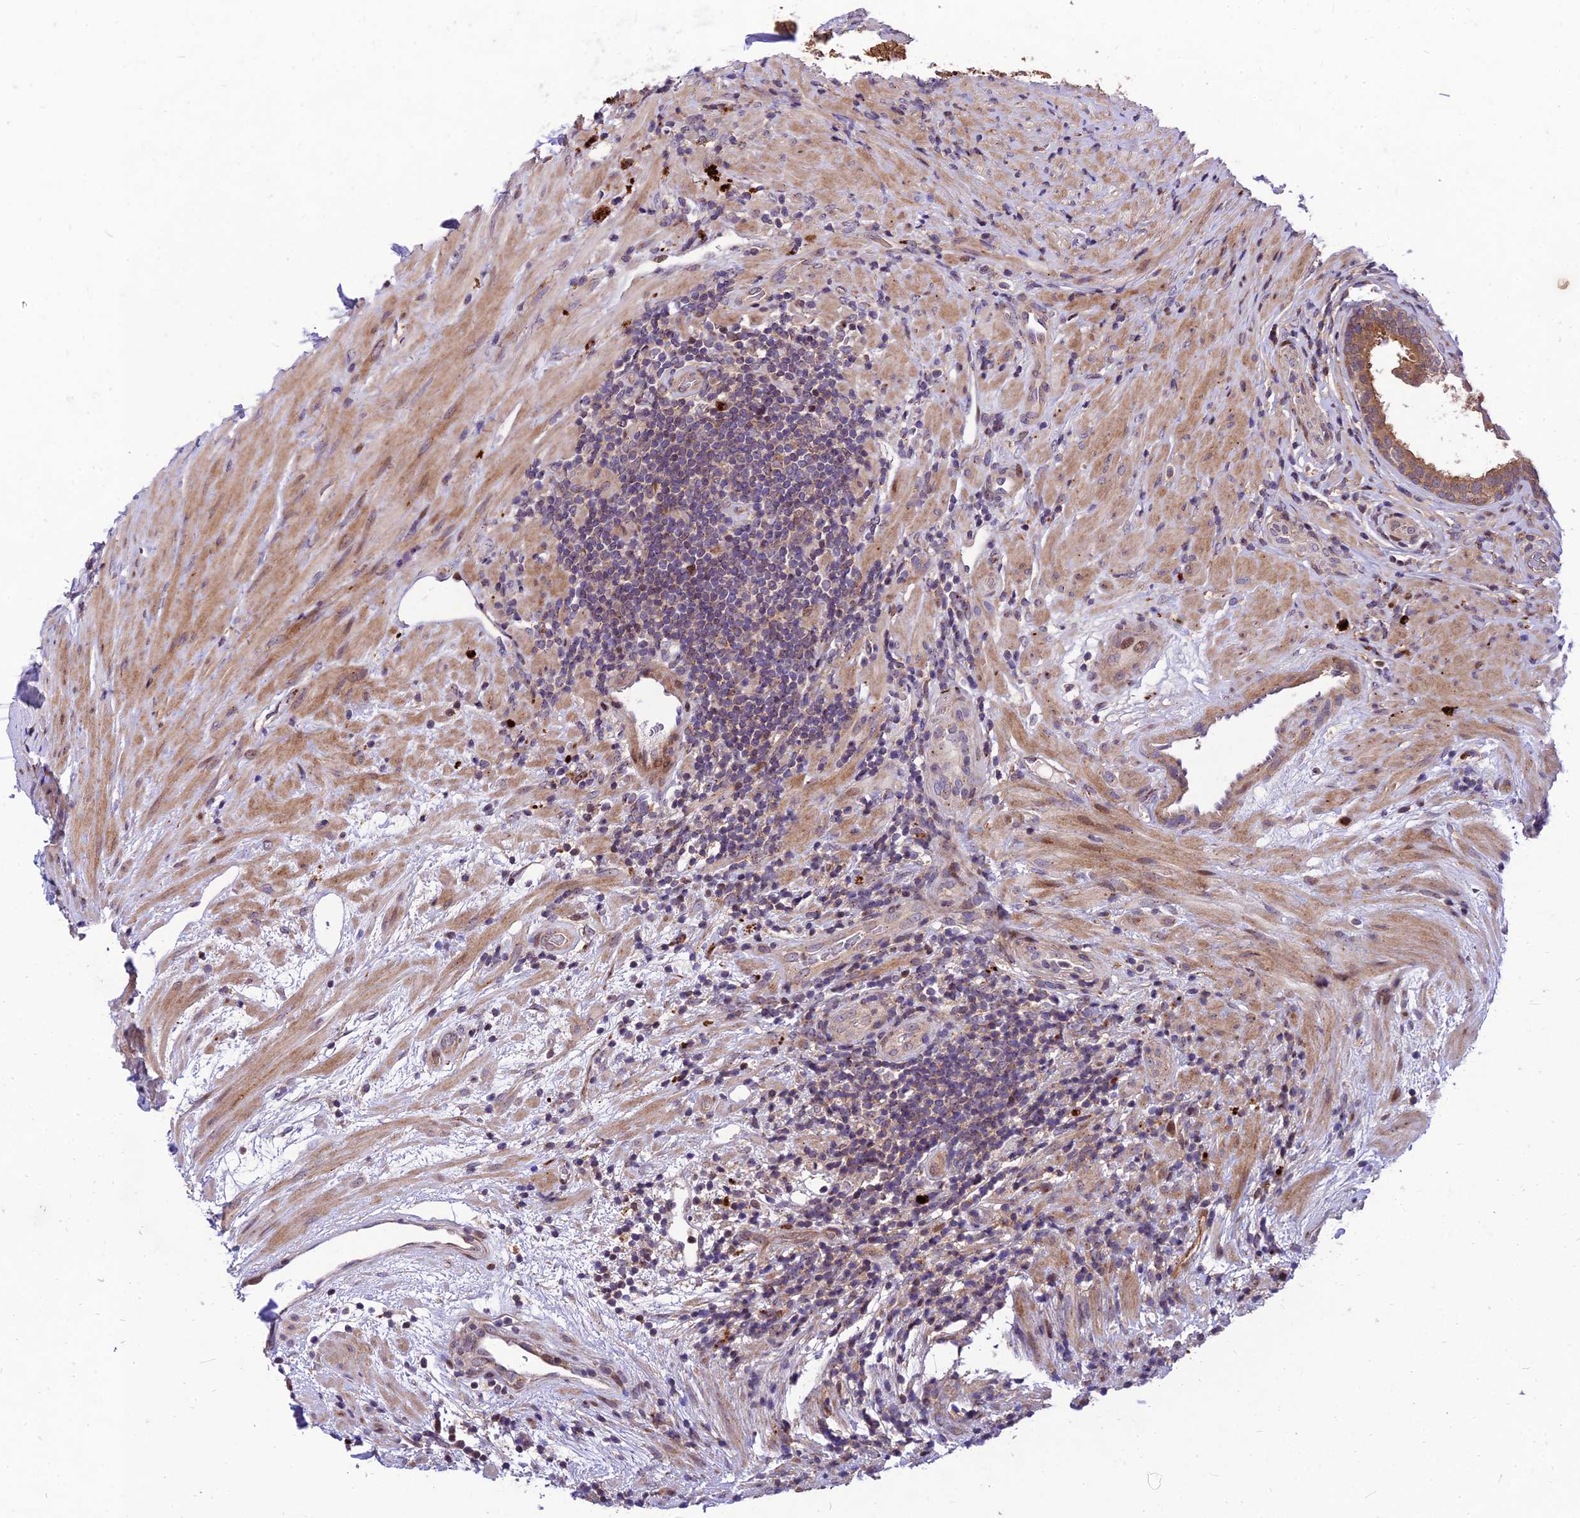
{"staining": {"intensity": "moderate", "quantity": "25%-75%", "location": "cytoplasmic/membranous"}, "tissue": "prostate", "cell_type": "Glandular cells", "image_type": "normal", "snomed": [{"axis": "morphology", "description": "Normal tissue, NOS"}, {"axis": "topography", "description": "Prostate"}], "caption": "Immunohistochemistry image of unremarkable human prostate stained for a protein (brown), which demonstrates medium levels of moderate cytoplasmic/membranous positivity in approximately 25%-75% of glandular cells.", "gene": "MKKS", "patient": {"sex": "male", "age": 76}}